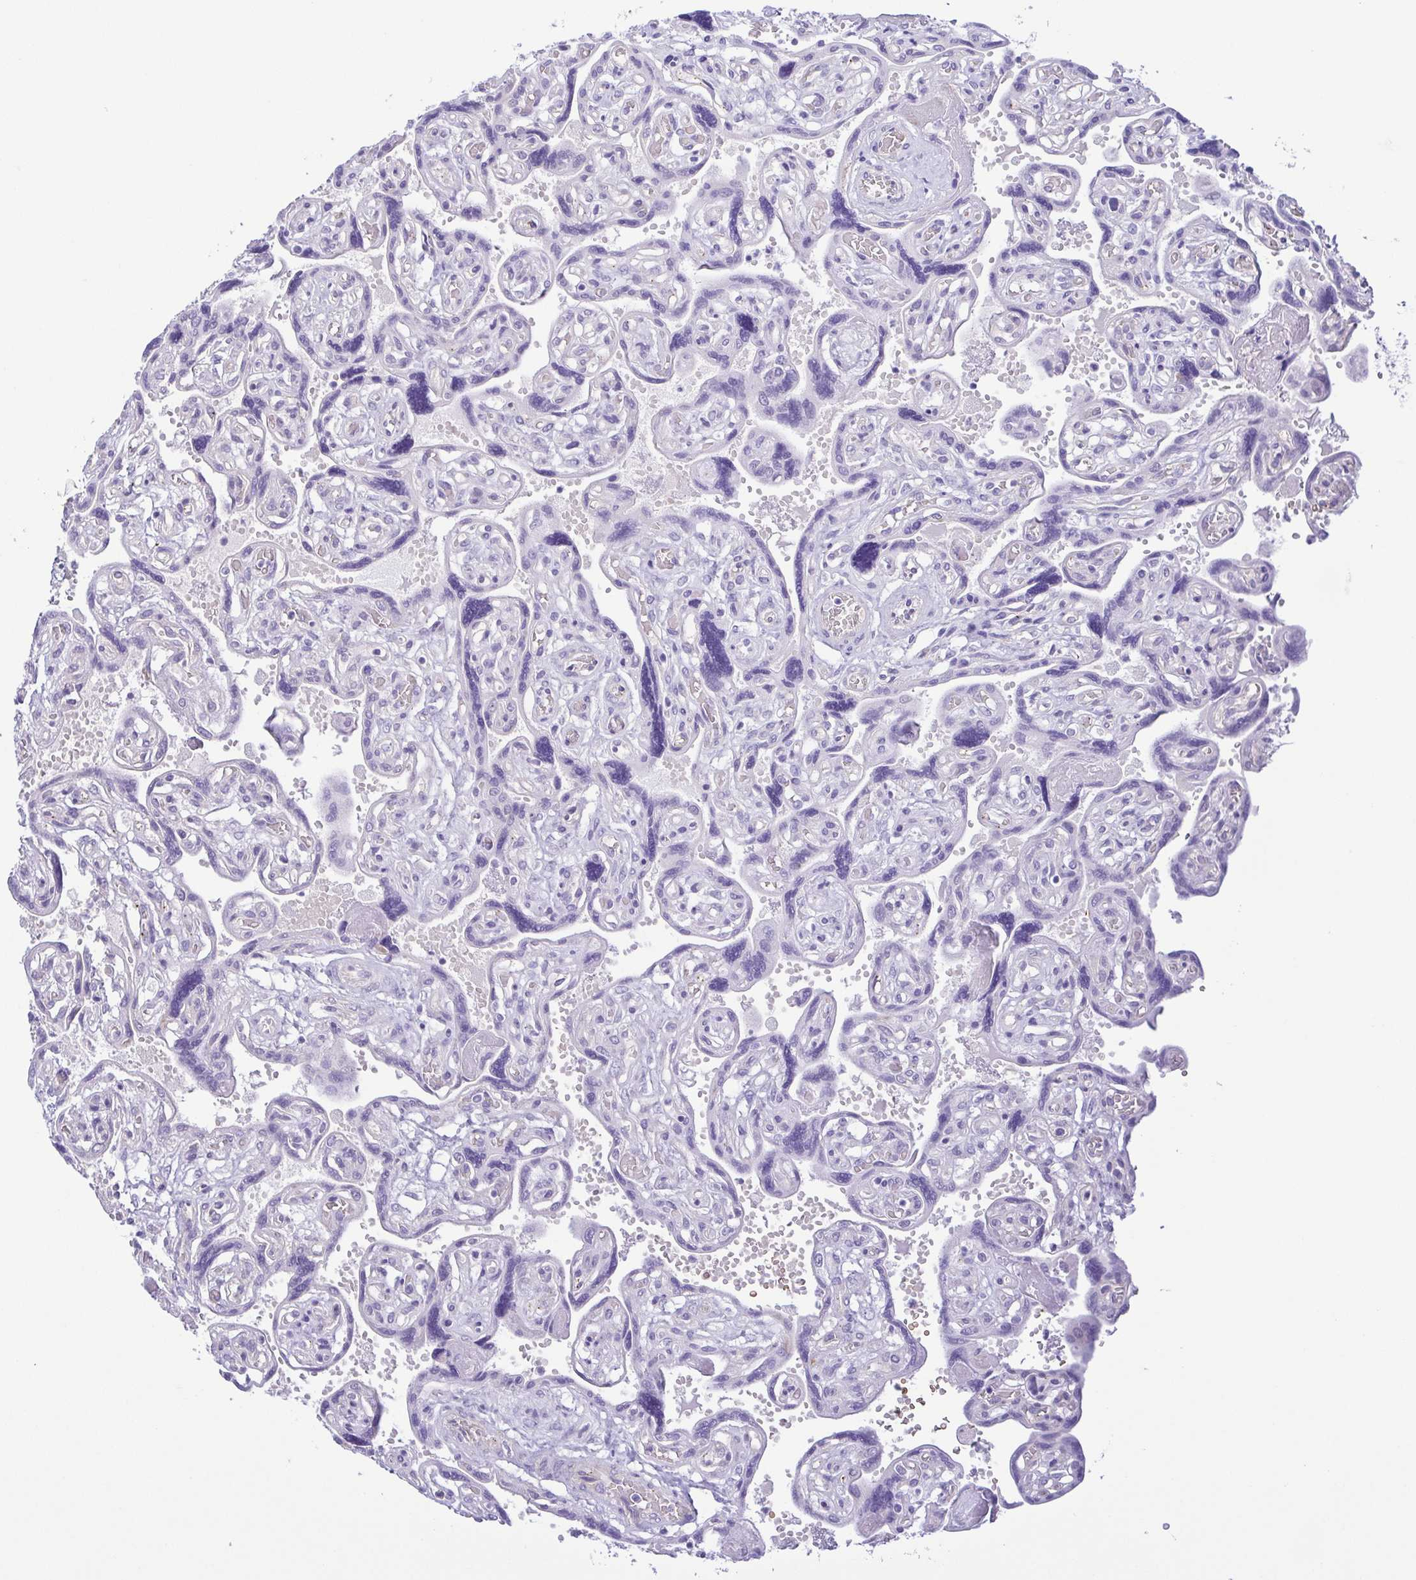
{"staining": {"intensity": "negative", "quantity": "none", "location": "none"}, "tissue": "placenta", "cell_type": "Decidual cells", "image_type": "normal", "snomed": [{"axis": "morphology", "description": "Normal tissue, NOS"}, {"axis": "topography", "description": "Placenta"}], "caption": "Immunohistochemistry photomicrograph of normal placenta: placenta stained with DAB (3,3'-diaminobenzidine) shows no significant protein positivity in decidual cells.", "gene": "EPB42", "patient": {"sex": "female", "age": 32}}